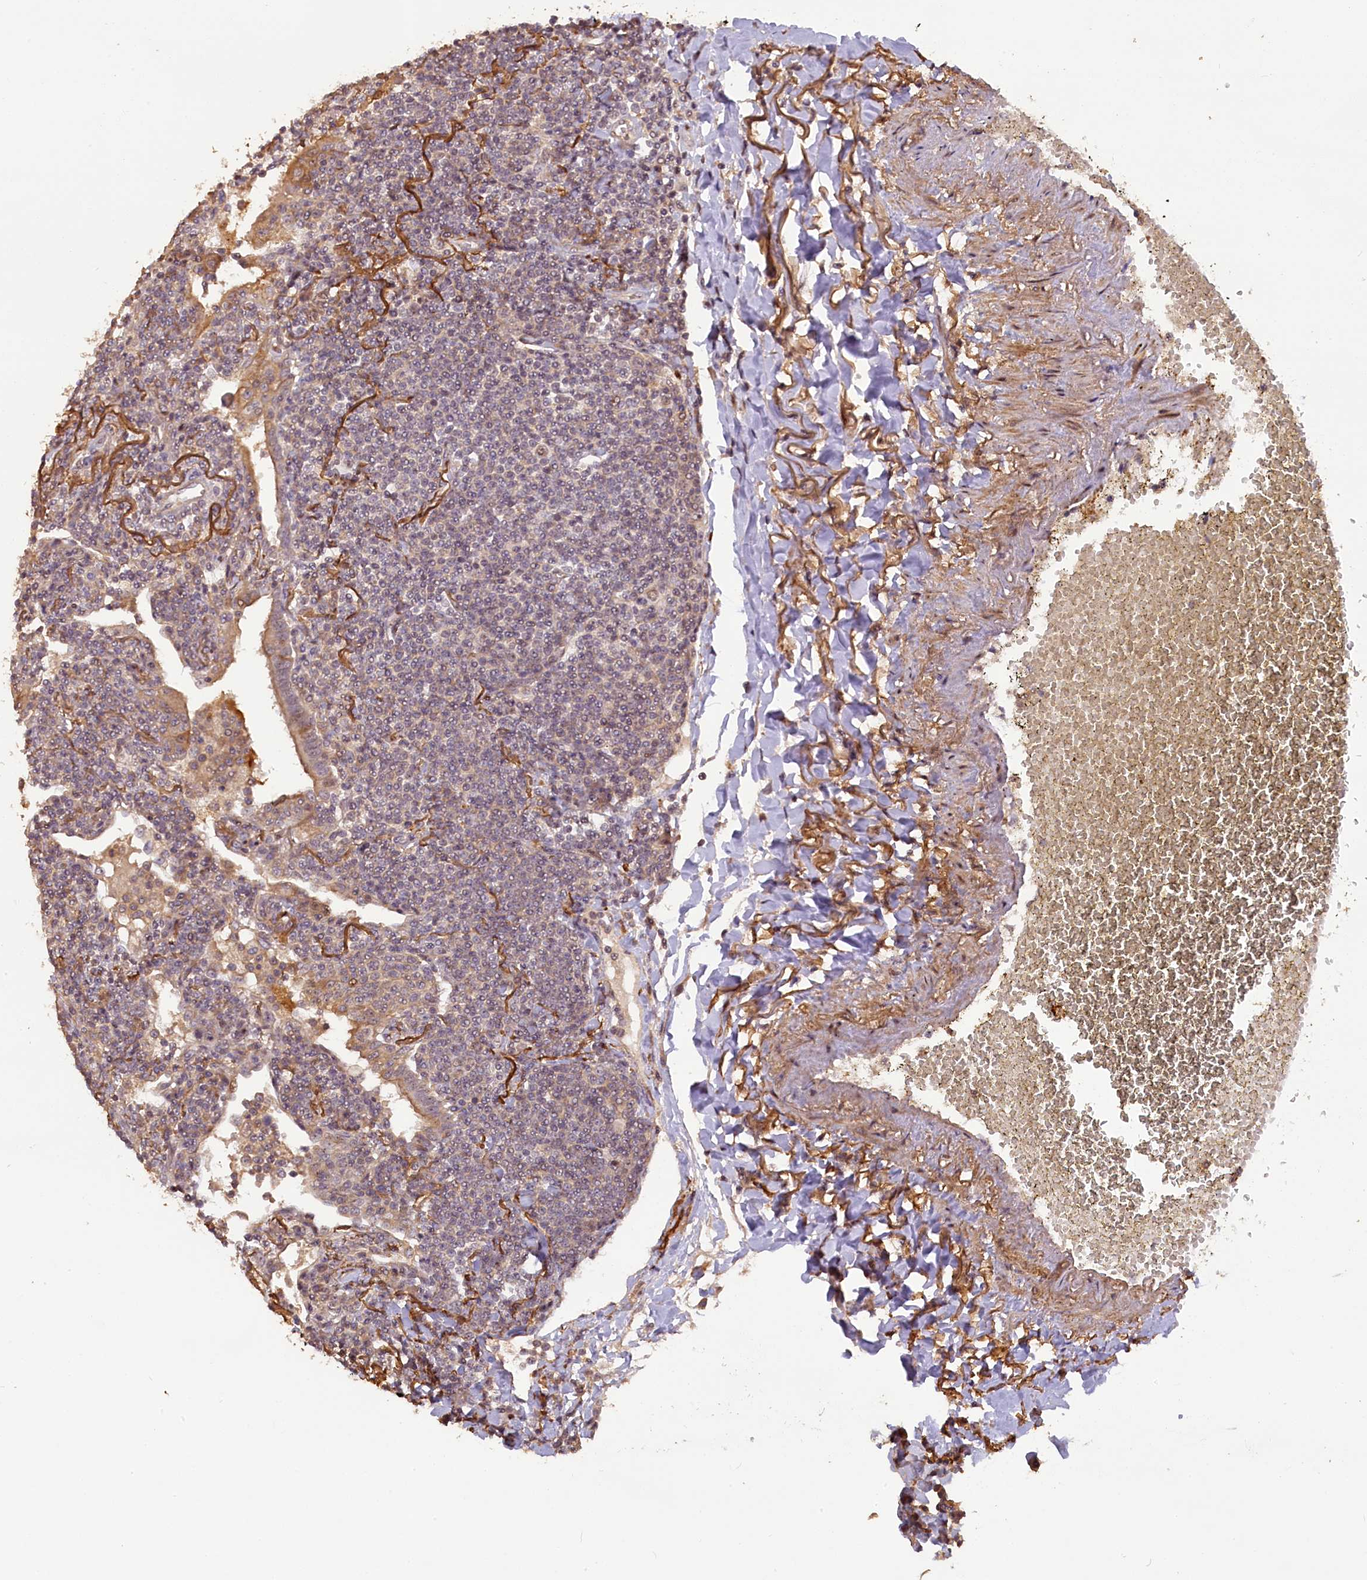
{"staining": {"intensity": "weak", "quantity": "<25%", "location": "cytoplasmic/membranous"}, "tissue": "lymphoma", "cell_type": "Tumor cells", "image_type": "cancer", "snomed": [{"axis": "morphology", "description": "Malignant lymphoma, non-Hodgkin's type, Low grade"}, {"axis": "topography", "description": "Lung"}], "caption": "DAB immunohistochemical staining of human lymphoma displays no significant staining in tumor cells.", "gene": "FUZ", "patient": {"sex": "female", "age": 71}}